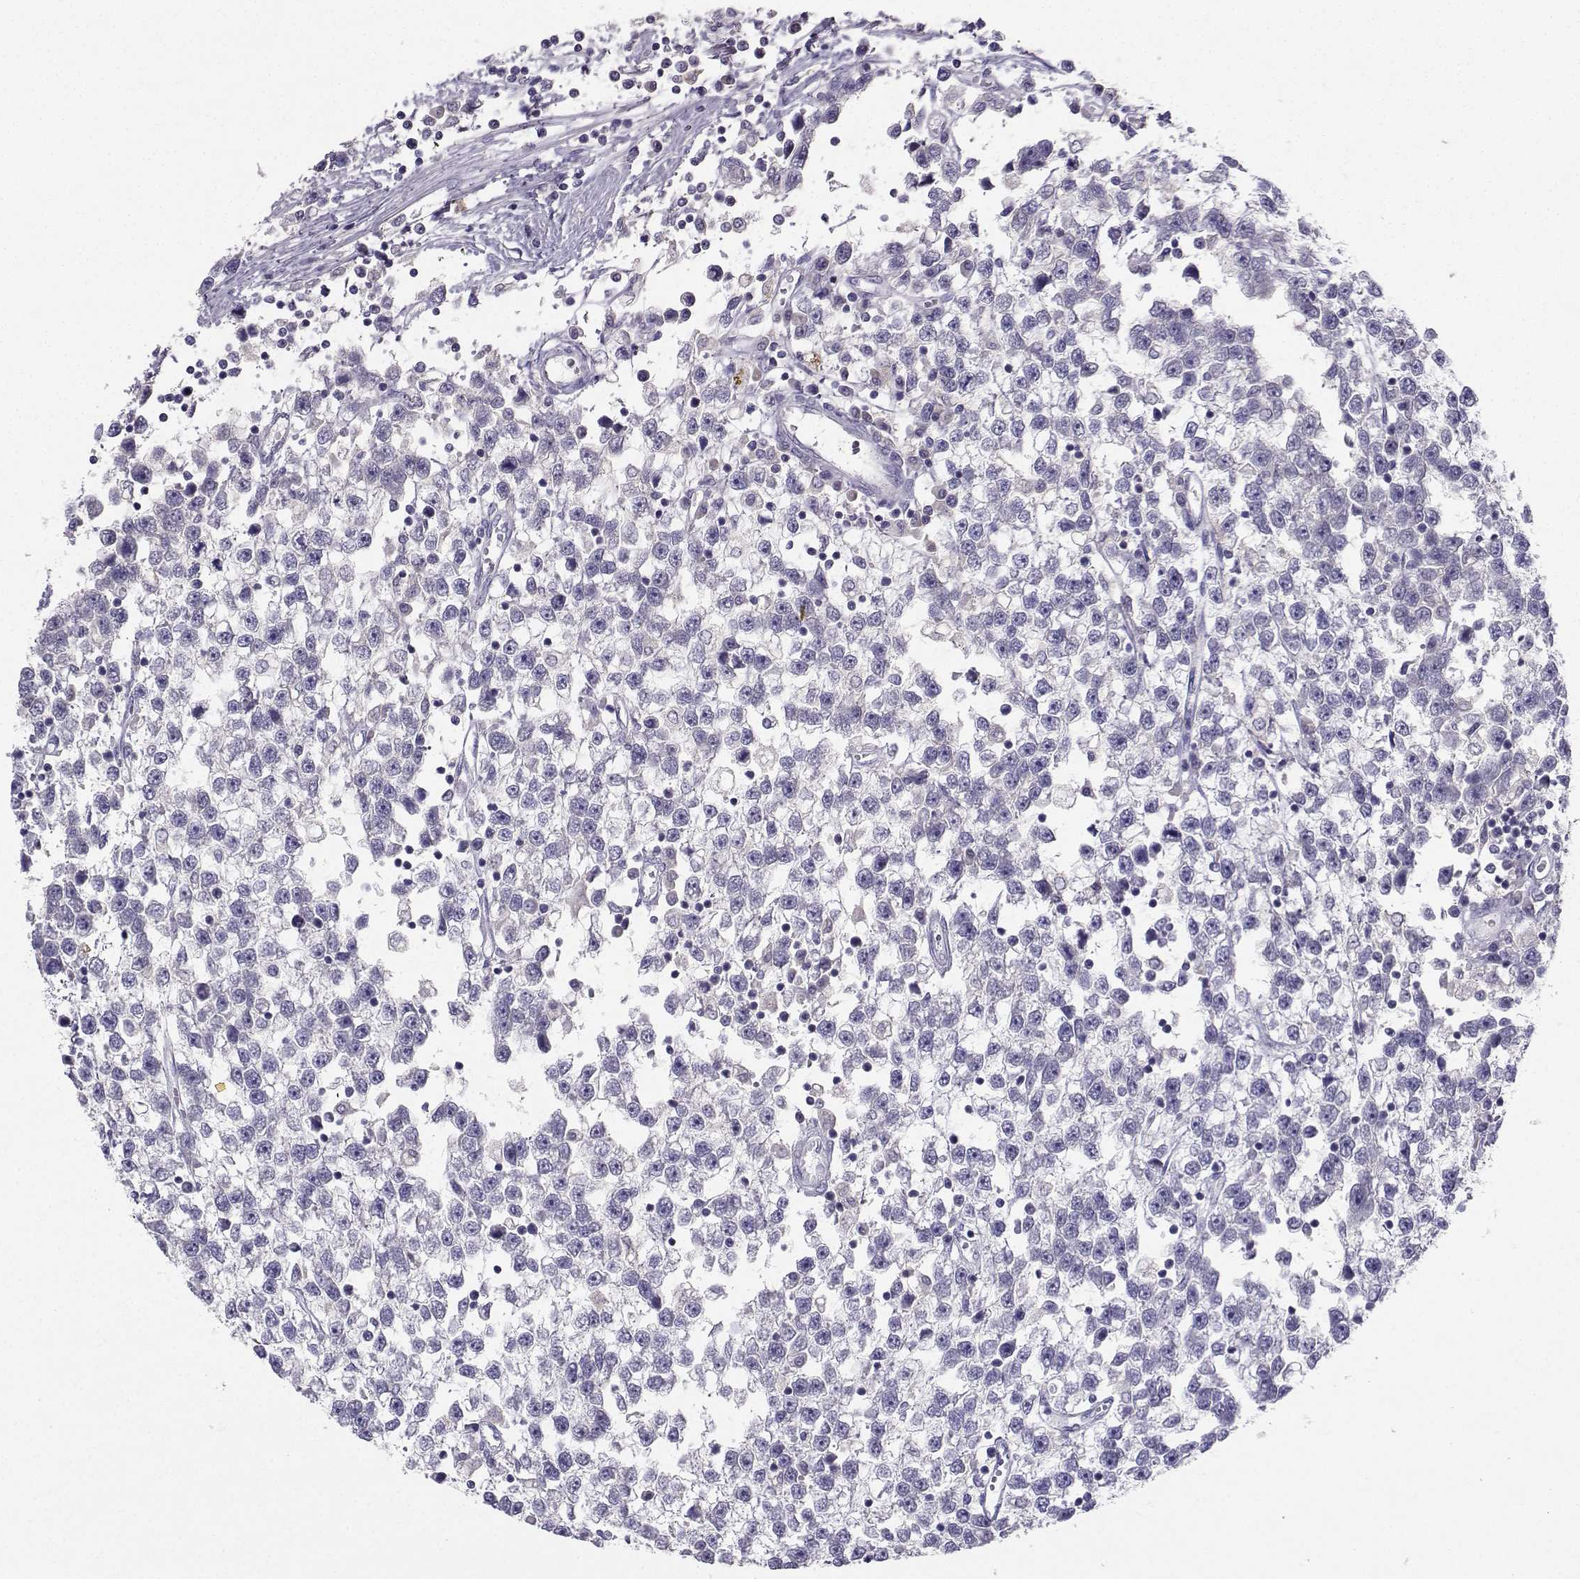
{"staining": {"intensity": "negative", "quantity": "none", "location": "none"}, "tissue": "testis cancer", "cell_type": "Tumor cells", "image_type": "cancer", "snomed": [{"axis": "morphology", "description": "Seminoma, NOS"}, {"axis": "topography", "description": "Testis"}], "caption": "This micrograph is of testis cancer stained with IHC to label a protein in brown with the nuclei are counter-stained blue. There is no expression in tumor cells. (Stains: DAB (3,3'-diaminobenzidine) immunohistochemistry with hematoxylin counter stain, Microscopy: brightfield microscopy at high magnification).", "gene": "GRIK4", "patient": {"sex": "male", "age": 34}}